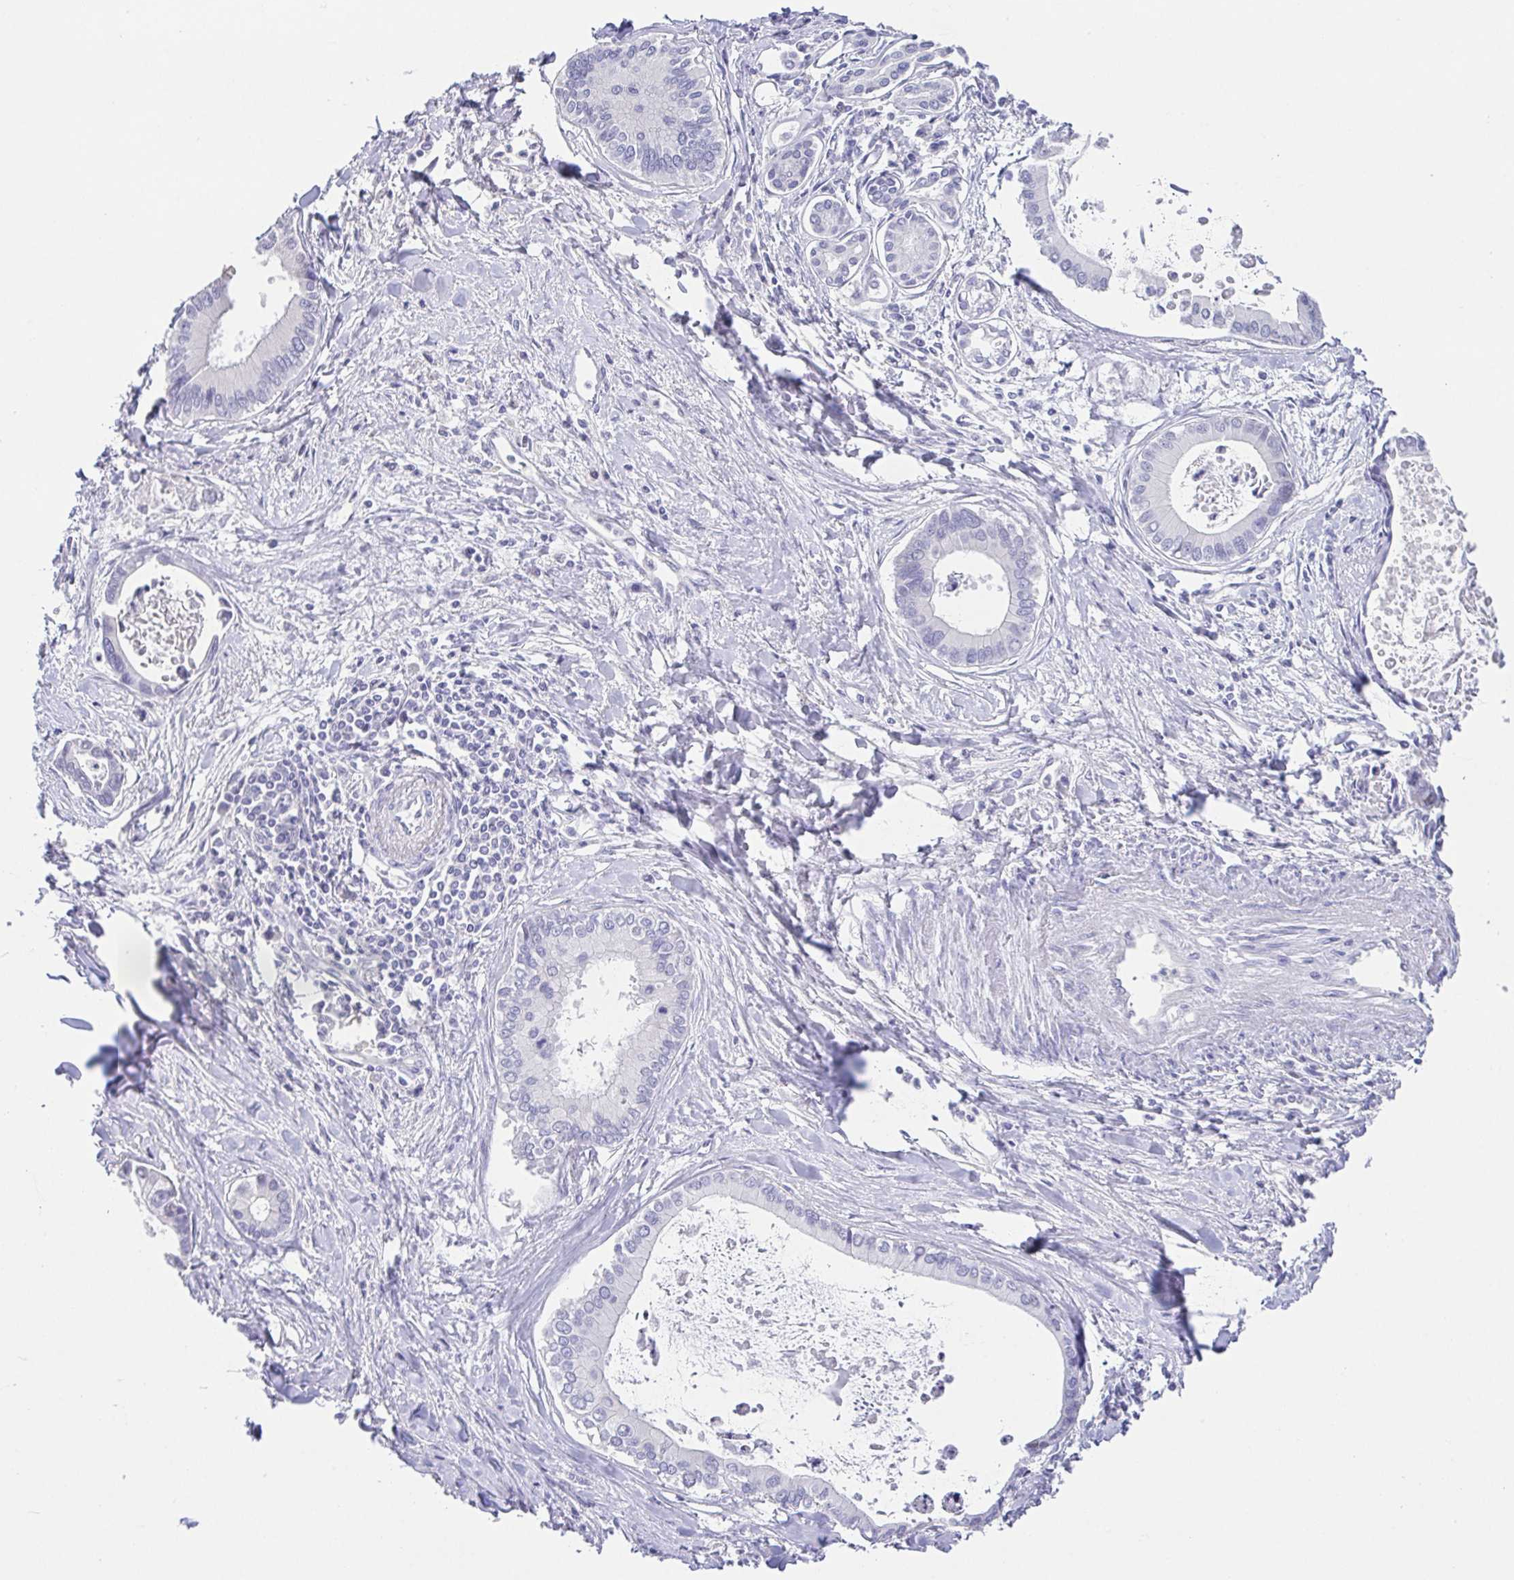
{"staining": {"intensity": "negative", "quantity": "none", "location": "none"}, "tissue": "liver cancer", "cell_type": "Tumor cells", "image_type": "cancer", "snomed": [{"axis": "morphology", "description": "Cholangiocarcinoma"}, {"axis": "topography", "description": "Liver"}], "caption": "Image shows no significant protein expression in tumor cells of cholangiocarcinoma (liver).", "gene": "HAPLN2", "patient": {"sex": "male", "age": 66}}